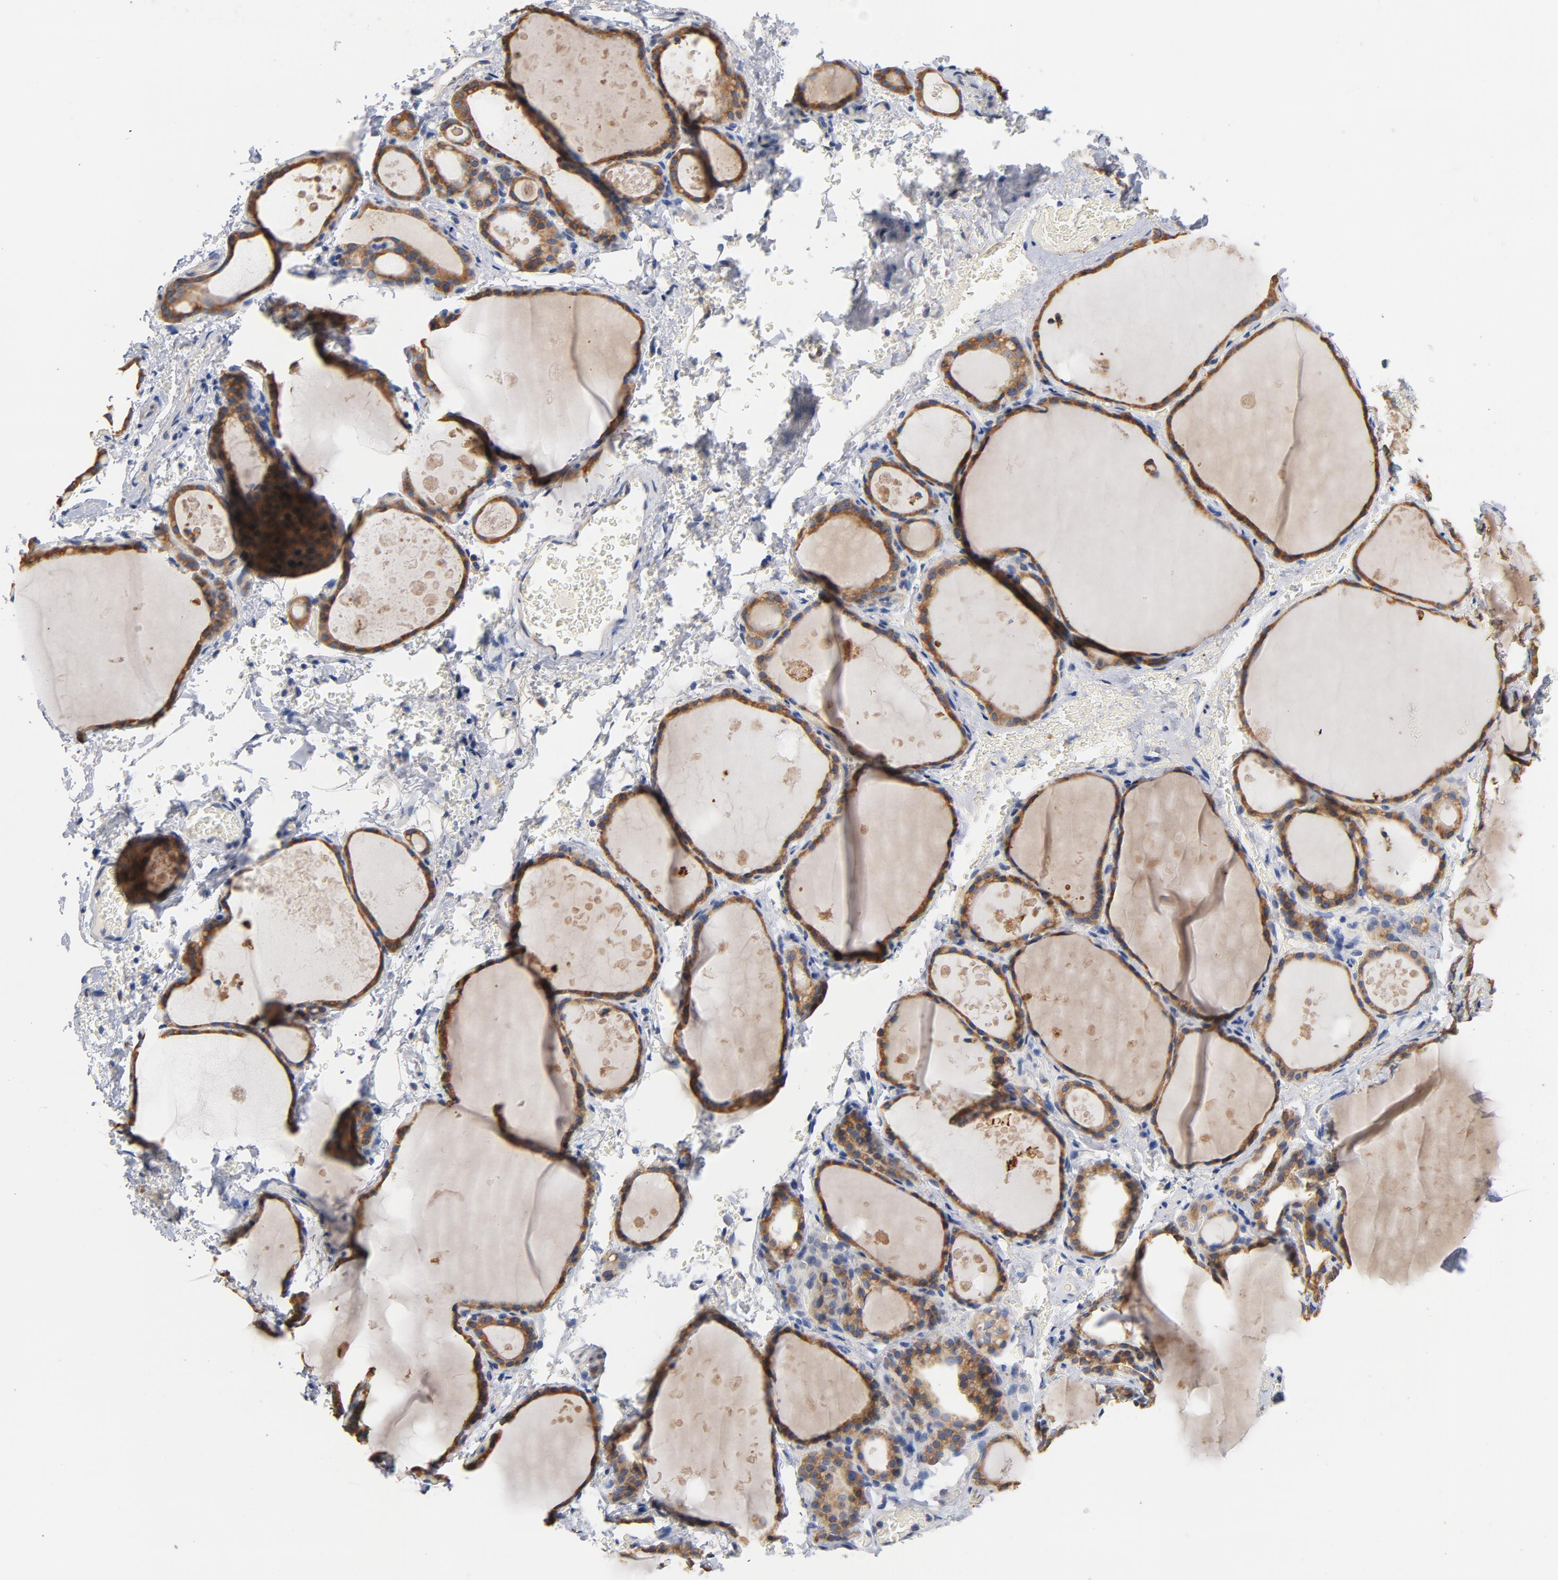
{"staining": {"intensity": "moderate", "quantity": ">75%", "location": "cytoplasmic/membranous"}, "tissue": "thyroid gland", "cell_type": "Glandular cells", "image_type": "normal", "snomed": [{"axis": "morphology", "description": "Normal tissue, NOS"}, {"axis": "topography", "description": "Thyroid gland"}], "caption": "Moderate cytoplasmic/membranous protein expression is present in about >75% of glandular cells in thyroid gland. Using DAB (brown) and hematoxylin (blue) stains, captured at high magnification using brightfield microscopy.", "gene": "TLR4", "patient": {"sex": "male", "age": 61}}